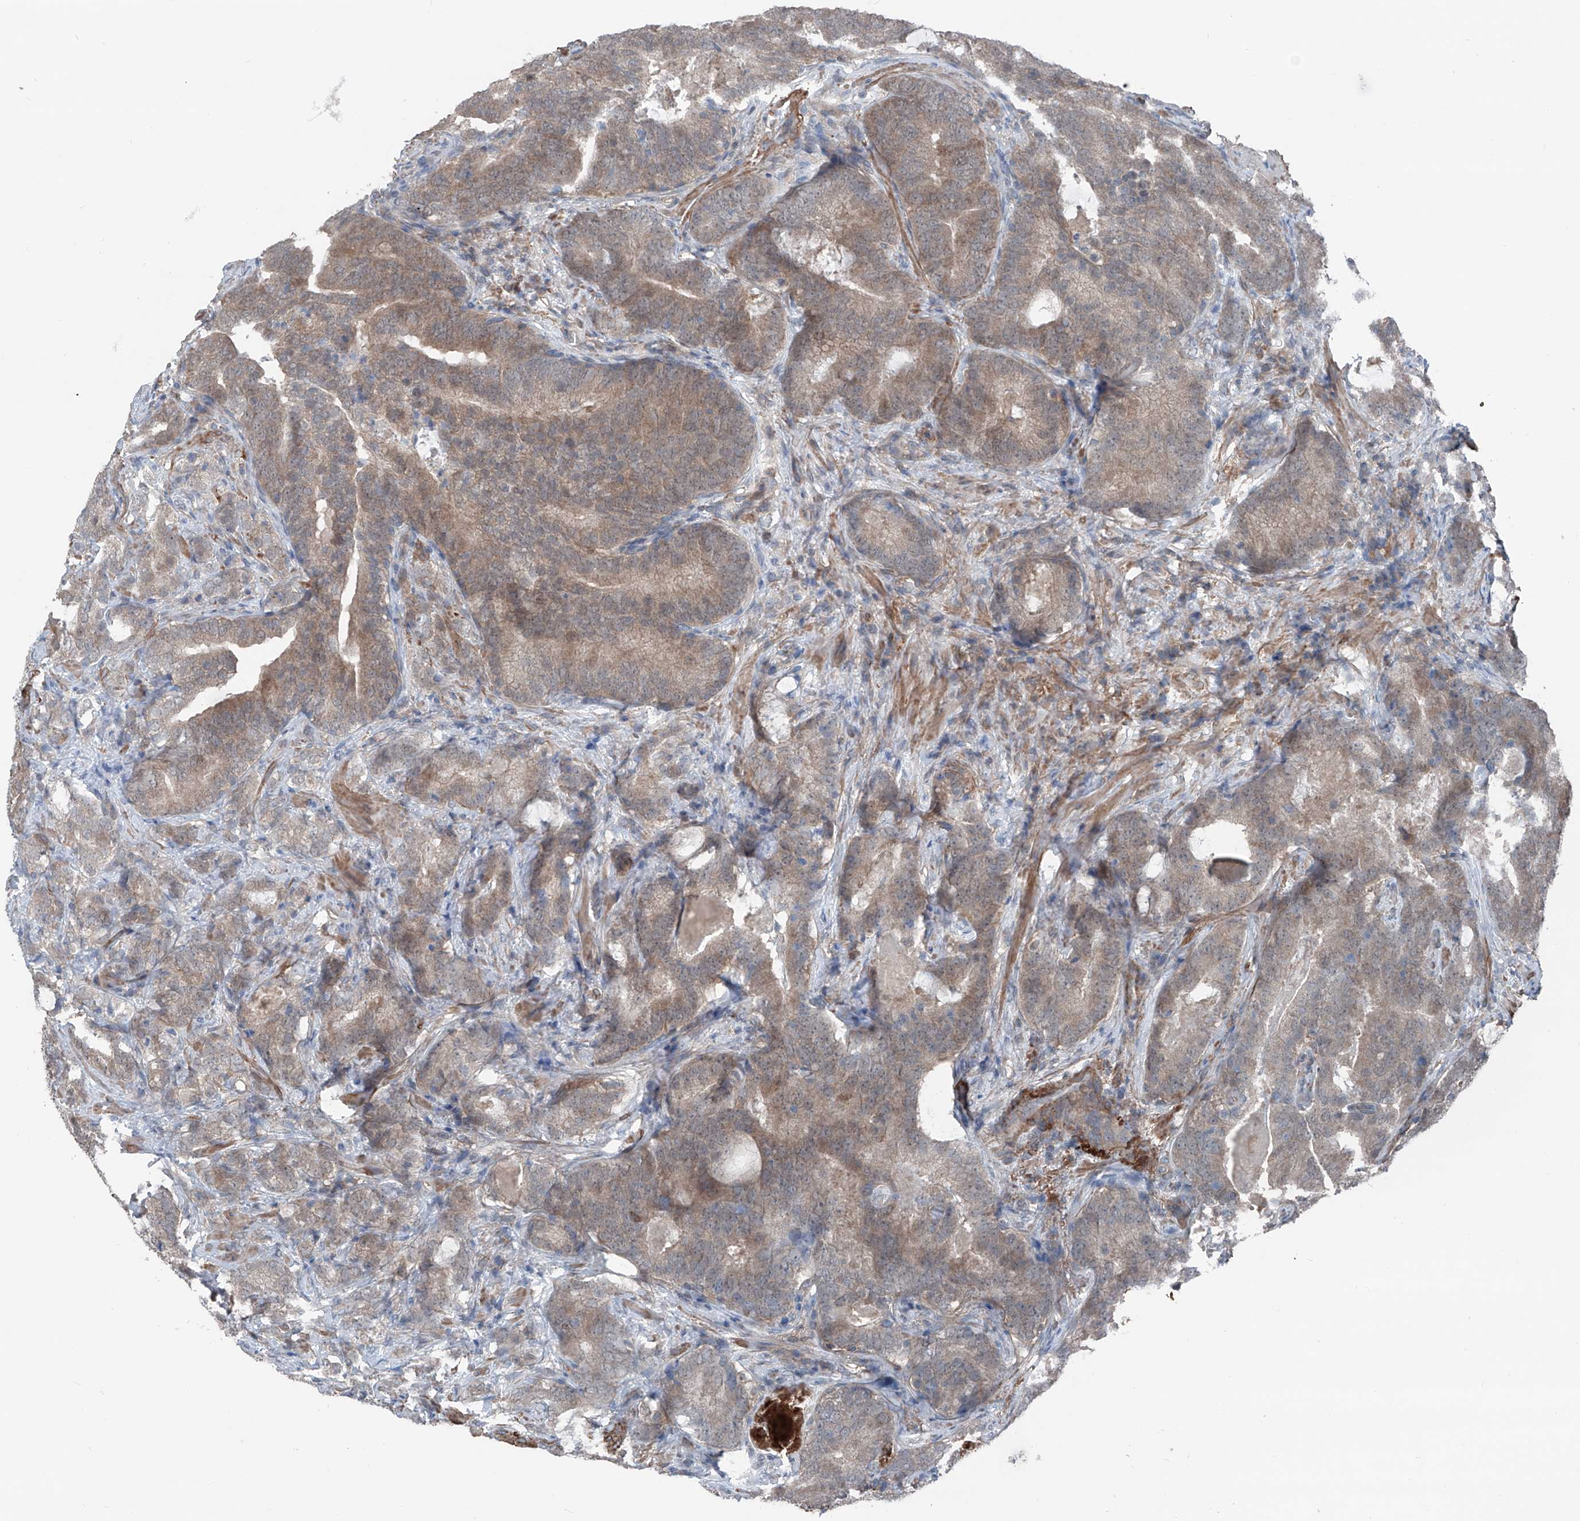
{"staining": {"intensity": "moderate", "quantity": ">75%", "location": "cytoplasmic/membranous"}, "tissue": "prostate cancer", "cell_type": "Tumor cells", "image_type": "cancer", "snomed": [{"axis": "morphology", "description": "Adenocarcinoma, High grade"}, {"axis": "topography", "description": "Prostate"}], "caption": "Protein positivity by immunohistochemistry displays moderate cytoplasmic/membranous positivity in approximately >75% of tumor cells in prostate cancer (high-grade adenocarcinoma).", "gene": "HSPB11", "patient": {"sex": "male", "age": 66}}